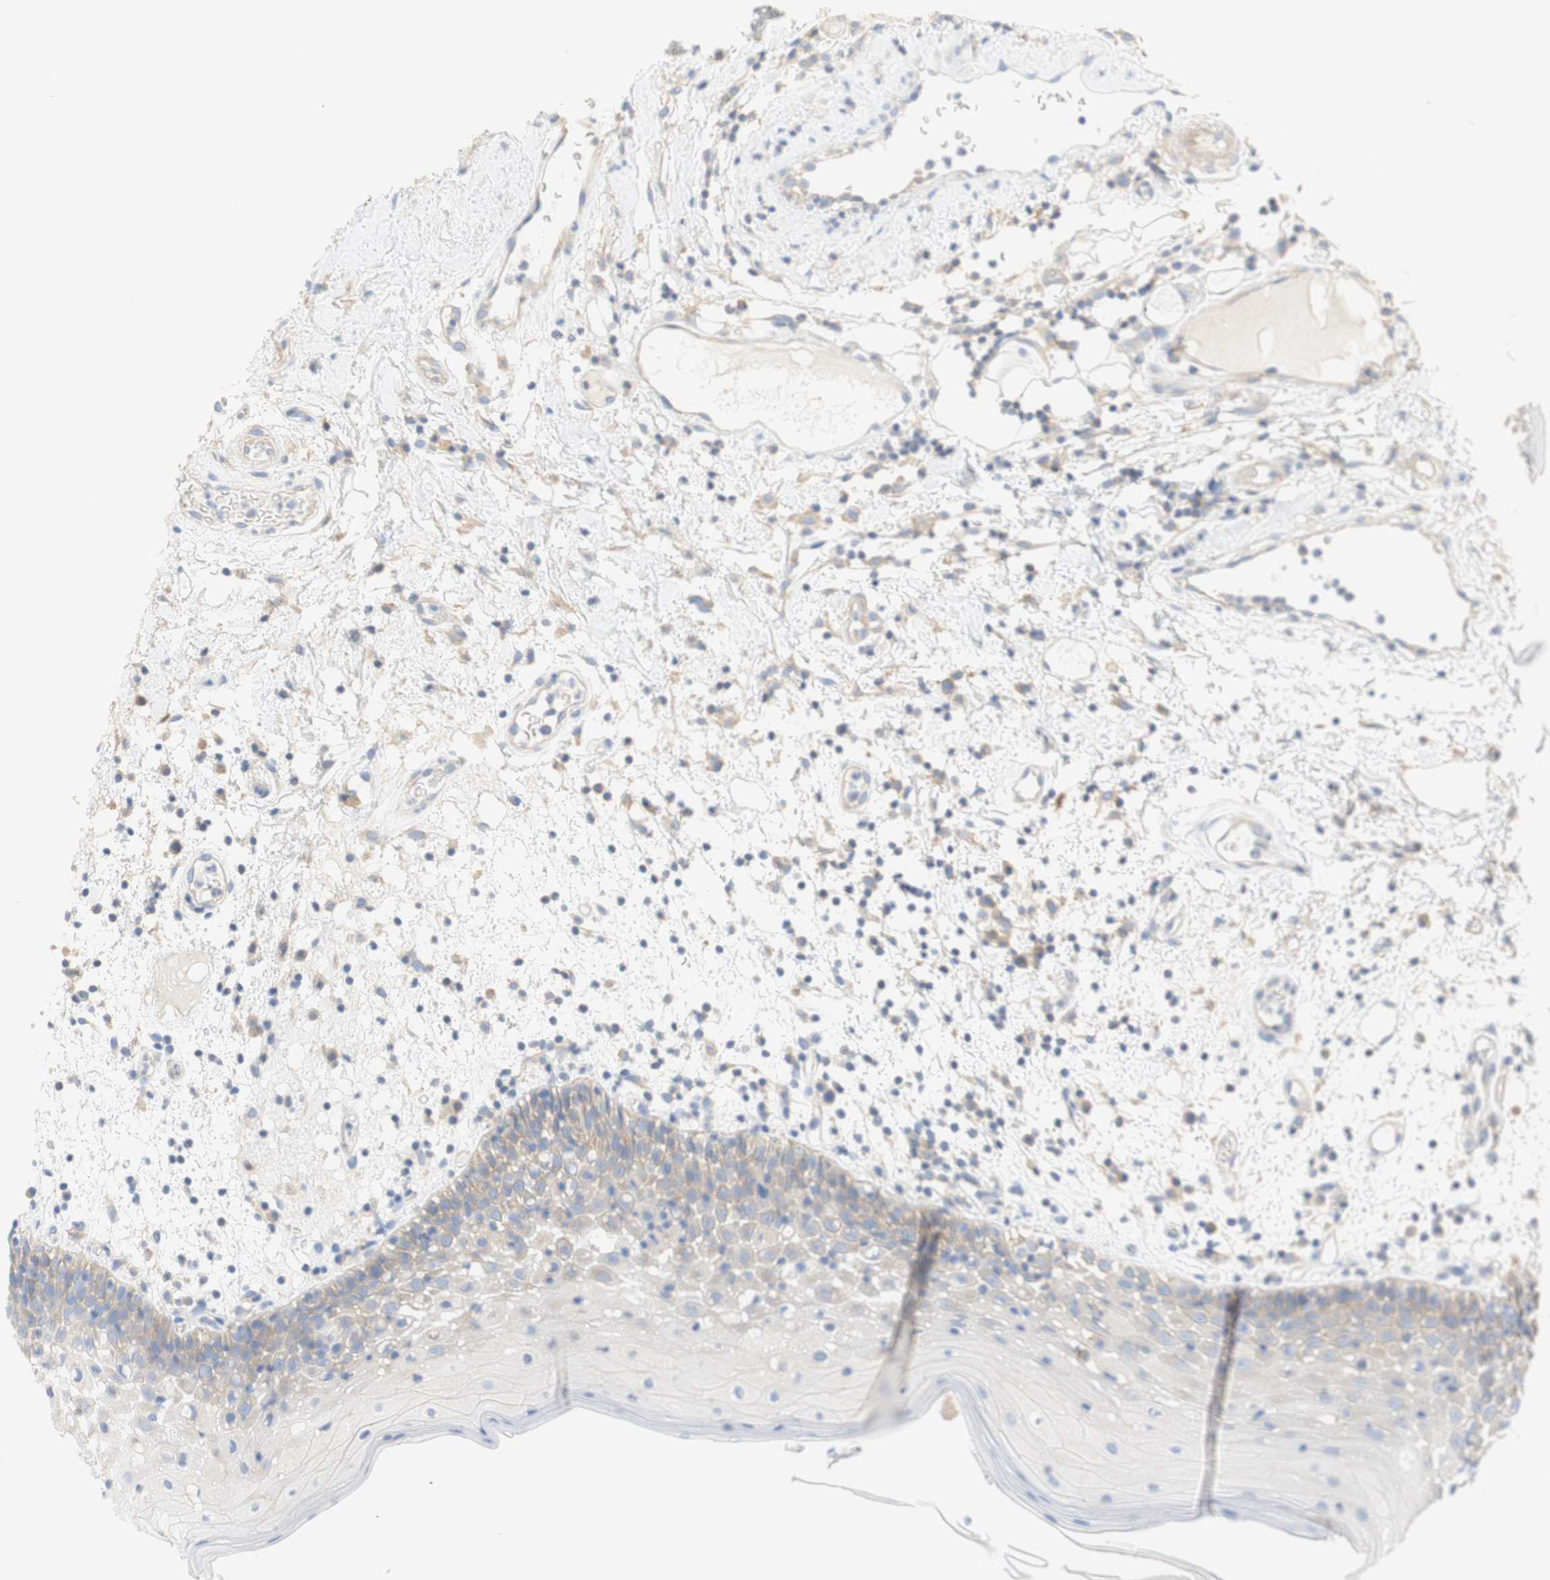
{"staining": {"intensity": "negative", "quantity": "none", "location": "none"}, "tissue": "oral mucosa", "cell_type": "Squamous epithelial cells", "image_type": "normal", "snomed": [{"axis": "morphology", "description": "Normal tissue, NOS"}, {"axis": "morphology", "description": "Squamous cell carcinoma, NOS"}, {"axis": "topography", "description": "Skeletal muscle"}, {"axis": "topography", "description": "Oral tissue"}], "caption": "This is a photomicrograph of IHC staining of benign oral mucosa, which shows no expression in squamous epithelial cells.", "gene": "ATP2B1", "patient": {"sex": "male", "age": 71}}